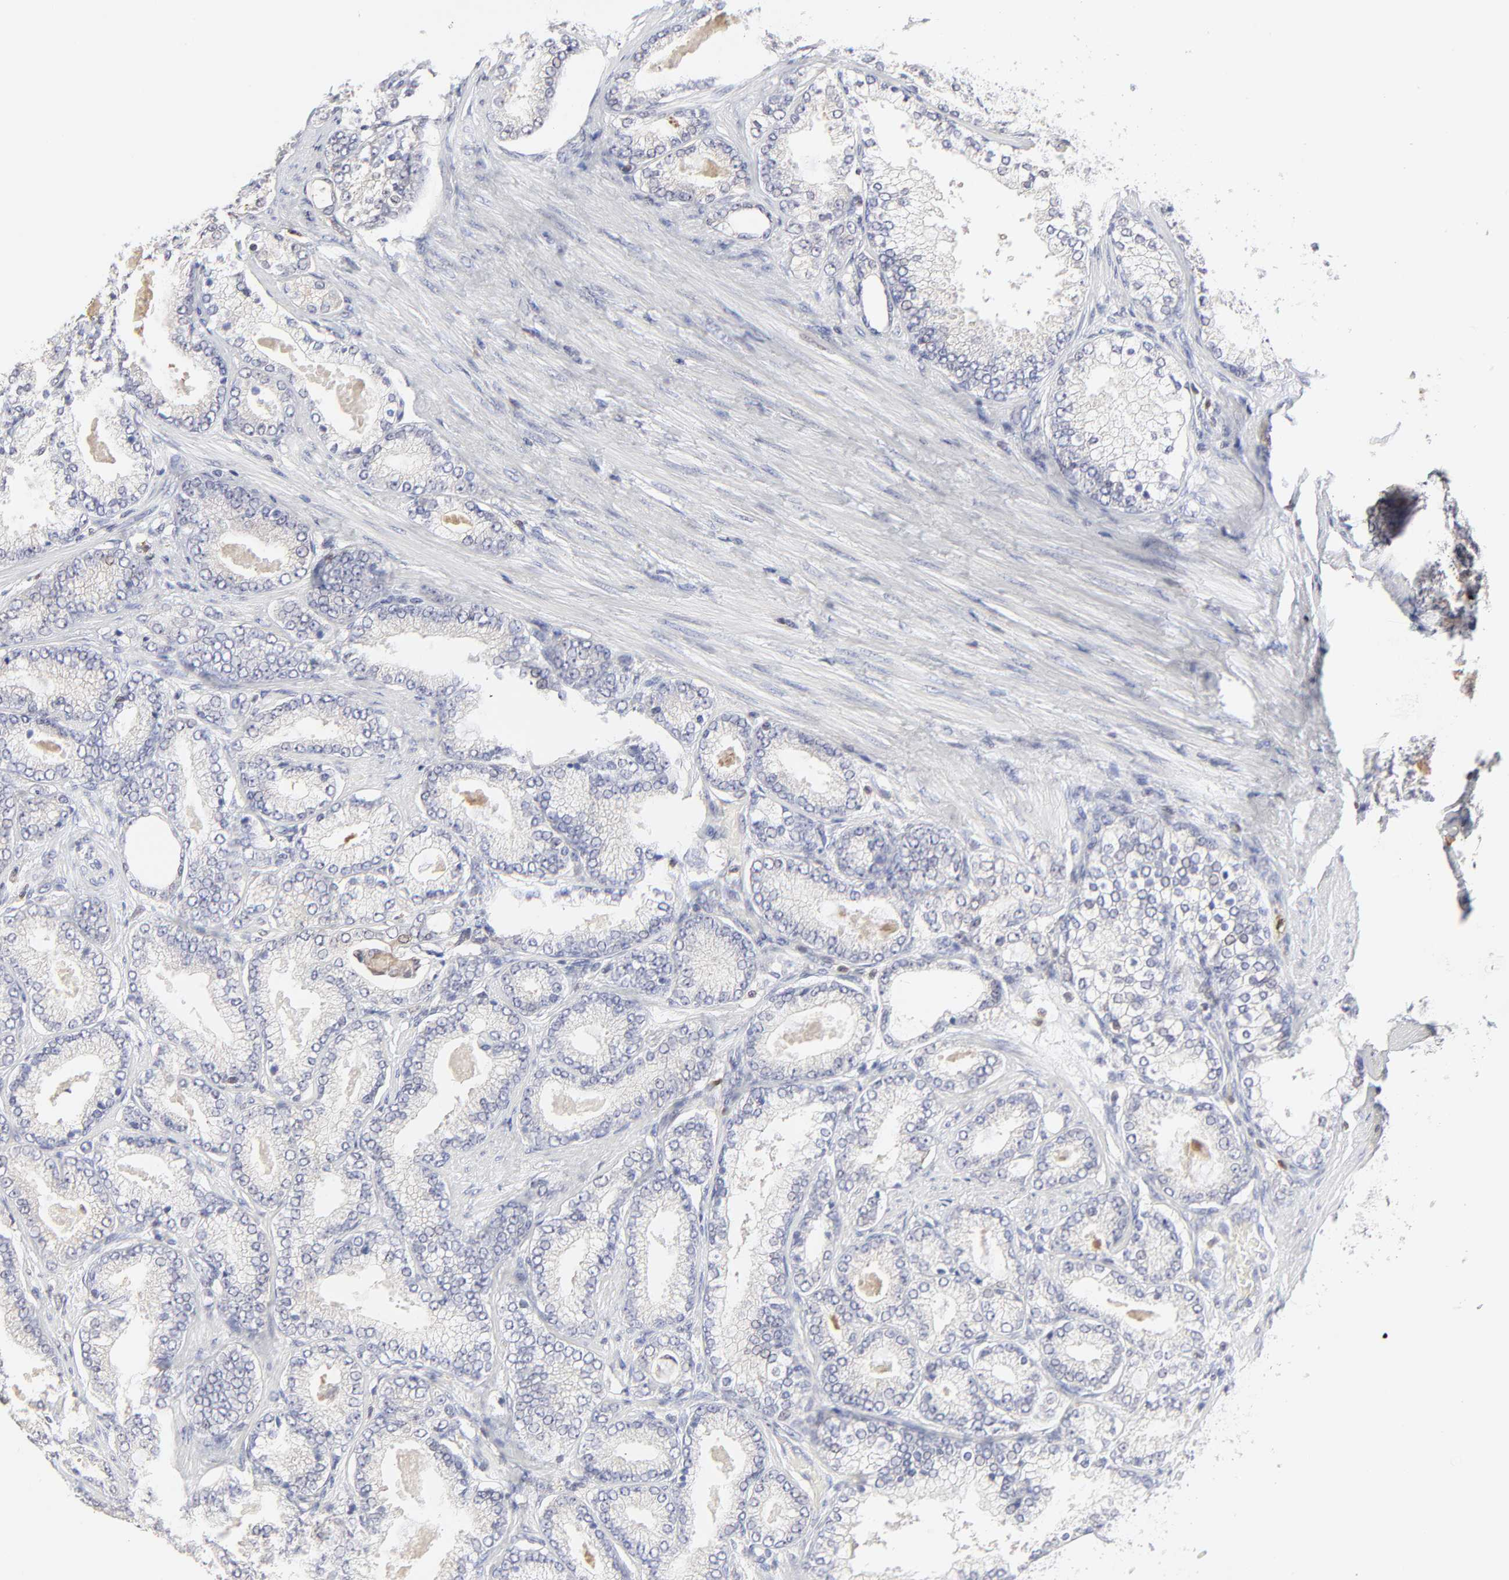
{"staining": {"intensity": "negative", "quantity": "none", "location": "none"}, "tissue": "prostate cancer", "cell_type": "Tumor cells", "image_type": "cancer", "snomed": [{"axis": "morphology", "description": "Adenocarcinoma, Low grade"}, {"axis": "topography", "description": "Prostate"}], "caption": "Immunohistochemistry photomicrograph of neoplastic tissue: human prostate cancer stained with DAB (3,3'-diaminobenzidine) reveals no significant protein staining in tumor cells.", "gene": "CASP3", "patient": {"sex": "male", "age": 71}}